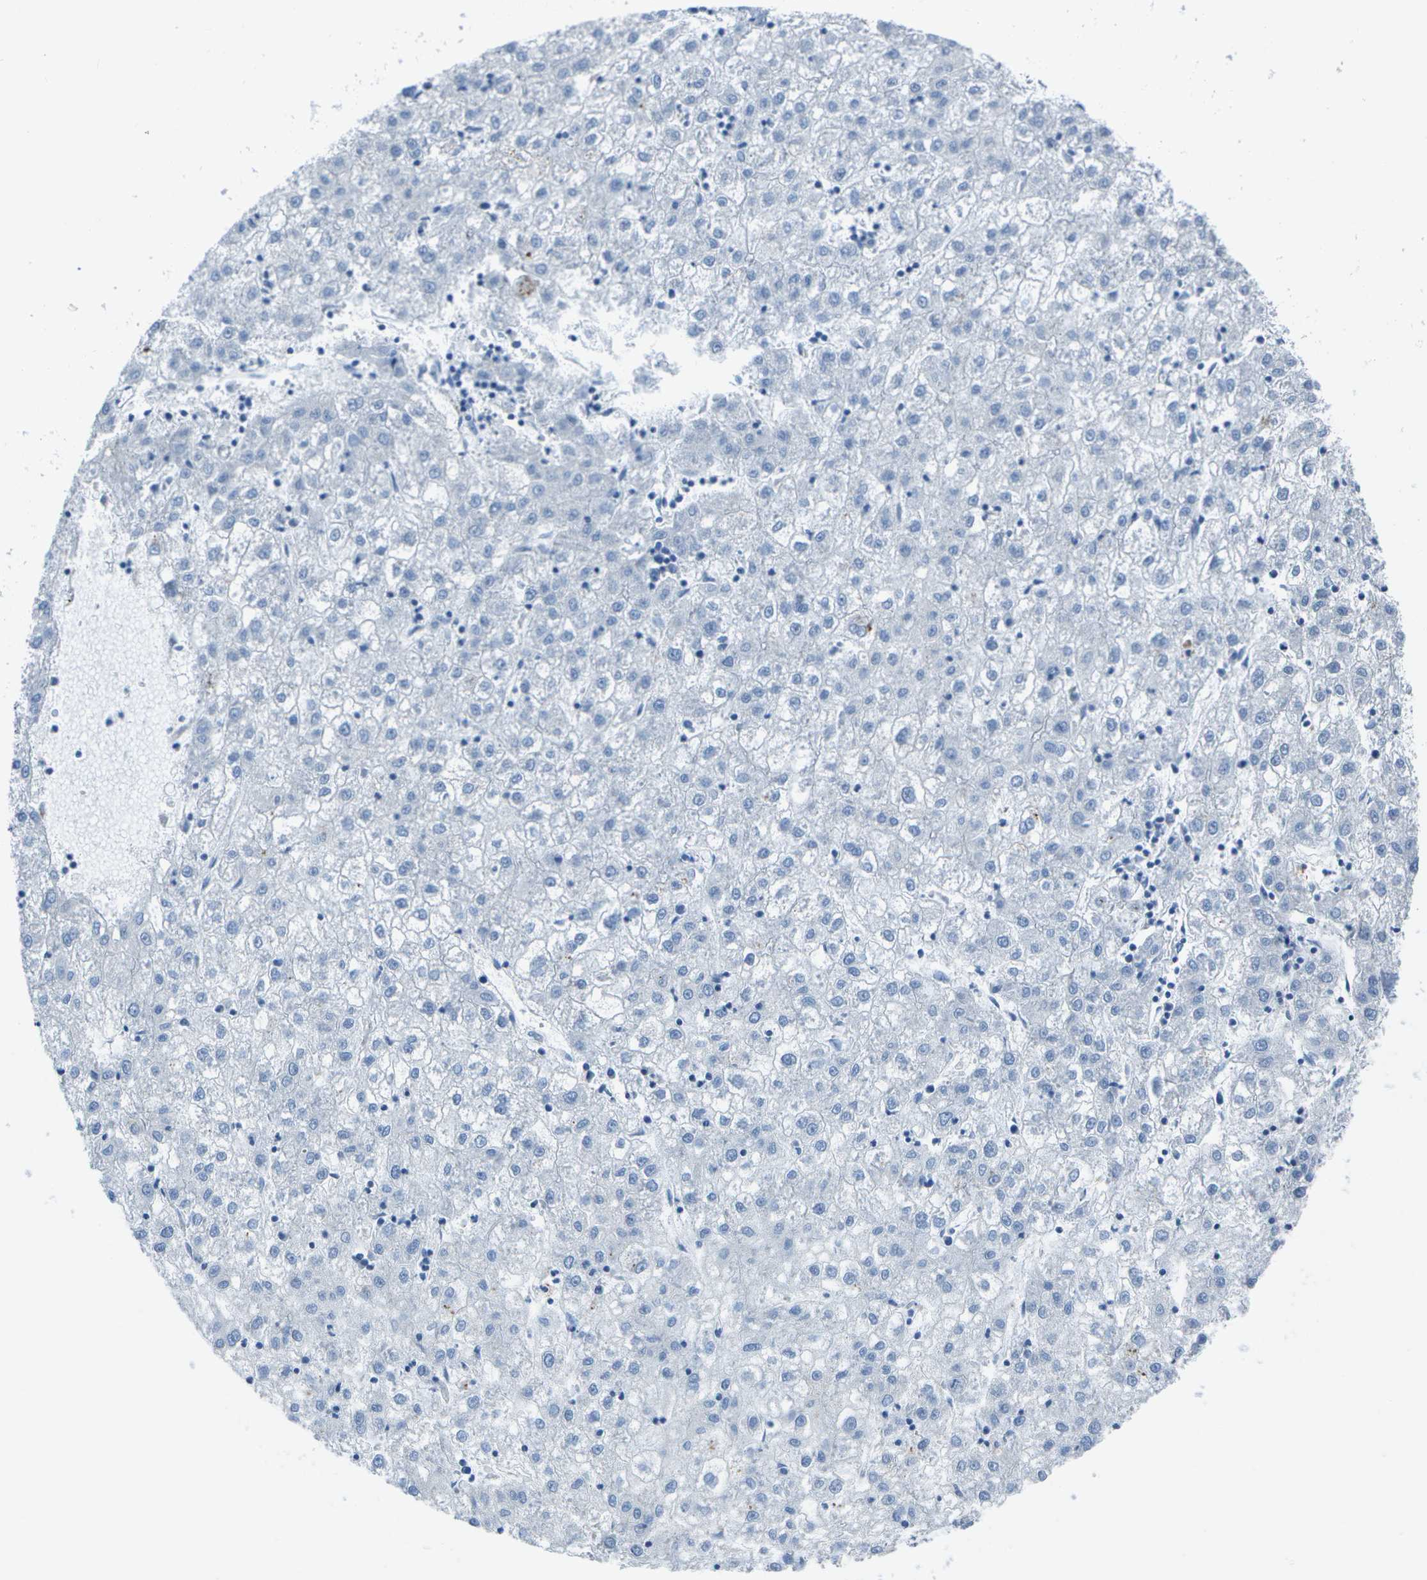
{"staining": {"intensity": "negative", "quantity": "none", "location": "none"}, "tissue": "liver cancer", "cell_type": "Tumor cells", "image_type": "cancer", "snomed": [{"axis": "morphology", "description": "Carcinoma, Hepatocellular, NOS"}, {"axis": "topography", "description": "Liver"}], "caption": "This is a photomicrograph of immunohistochemistry staining of liver hepatocellular carcinoma, which shows no staining in tumor cells. (Immunohistochemistry (ihc), brightfield microscopy, high magnification).", "gene": "DCT", "patient": {"sex": "male", "age": 72}}